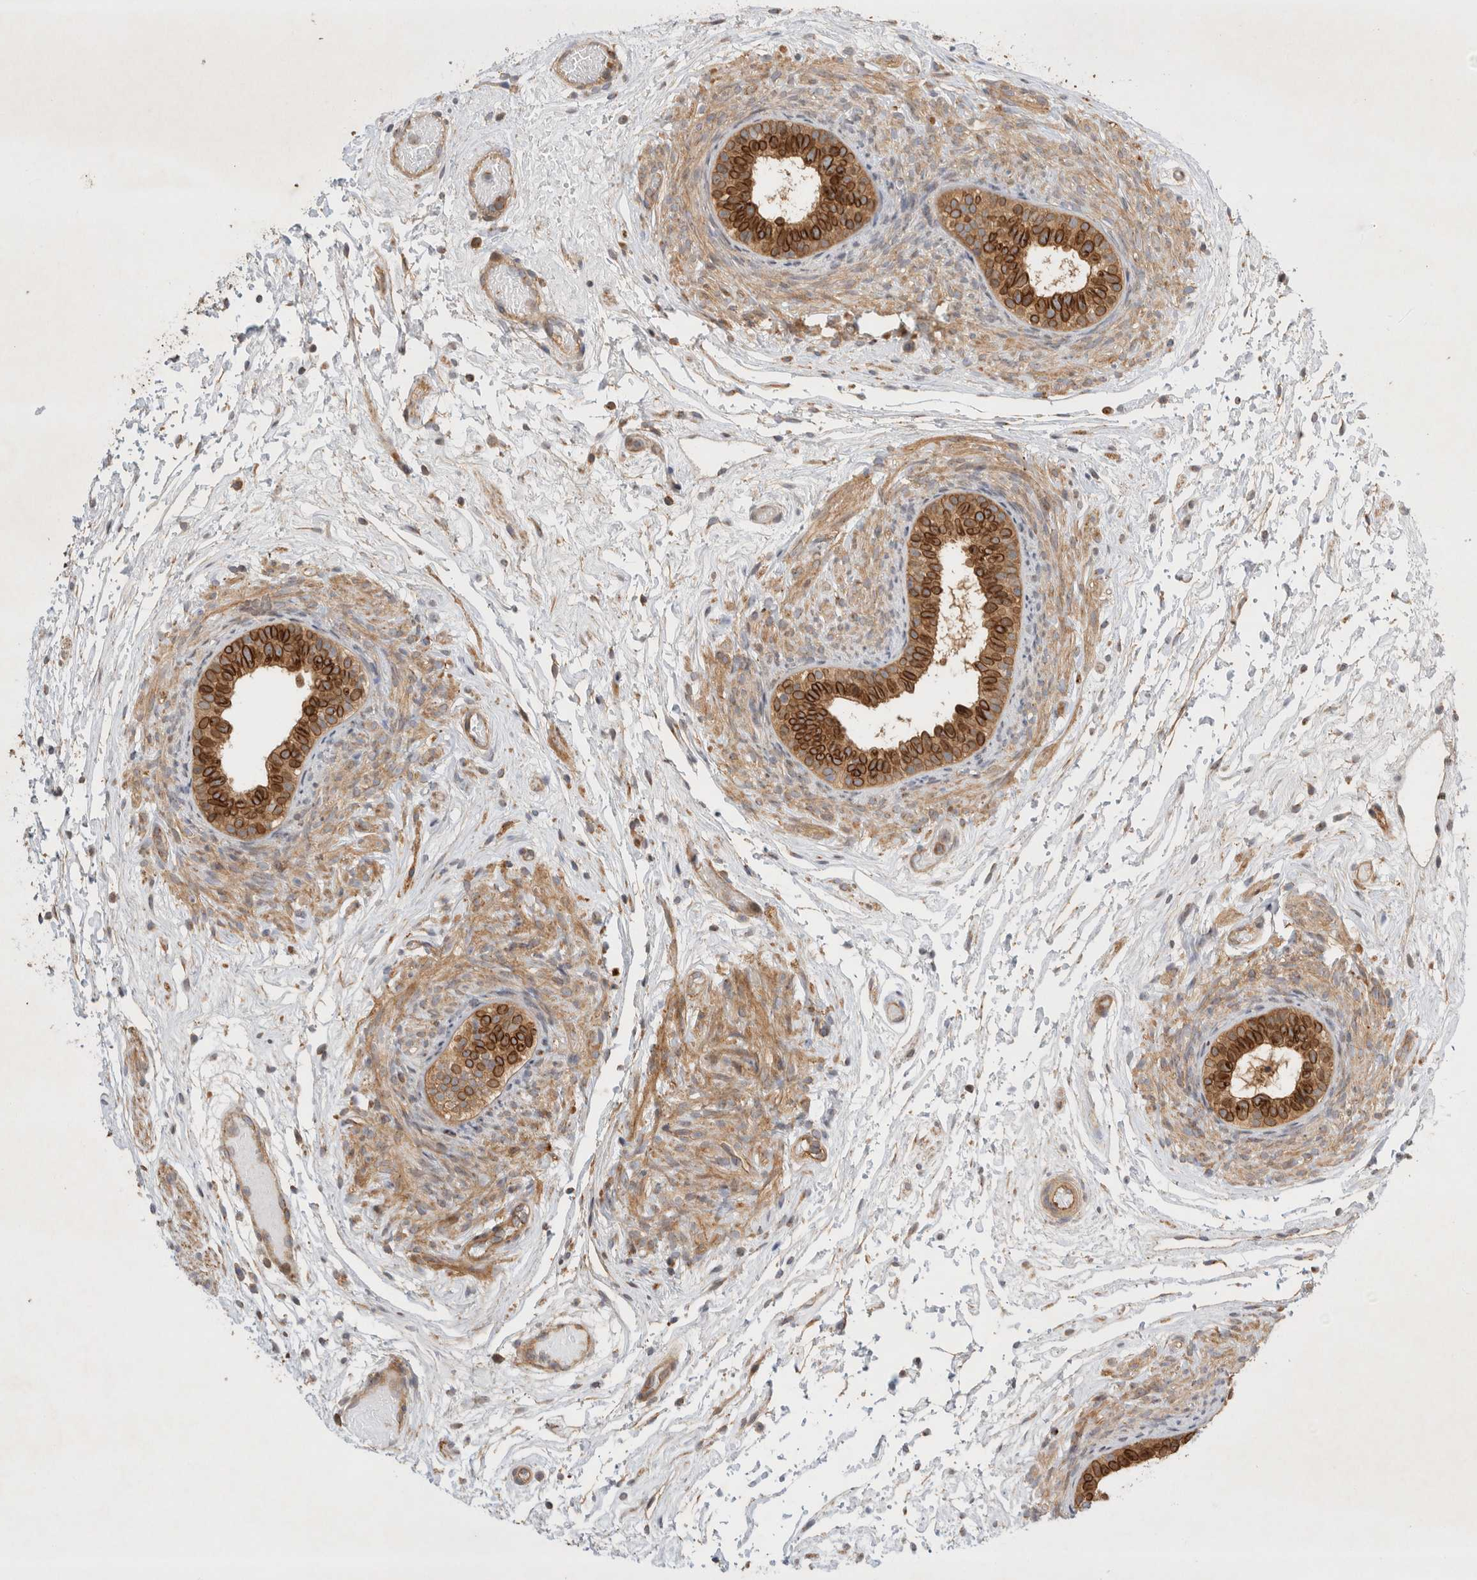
{"staining": {"intensity": "strong", "quantity": ">75%", "location": "cytoplasmic/membranous"}, "tissue": "epididymis", "cell_type": "Glandular cells", "image_type": "normal", "snomed": [{"axis": "morphology", "description": "Normal tissue, NOS"}, {"axis": "topography", "description": "Epididymis"}], "caption": "Immunohistochemistry (IHC) of normal epididymis shows high levels of strong cytoplasmic/membranous positivity in approximately >75% of glandular cells. The staining was performed using DAB (3,3'-diaminobenzidine) to visualize the protein expression in brown, while the nuclei were stained in blue with hematoxylin (Magnification: 20x).", "gene": "GPR150", "patient": {"sex": "male", "age": 5}}